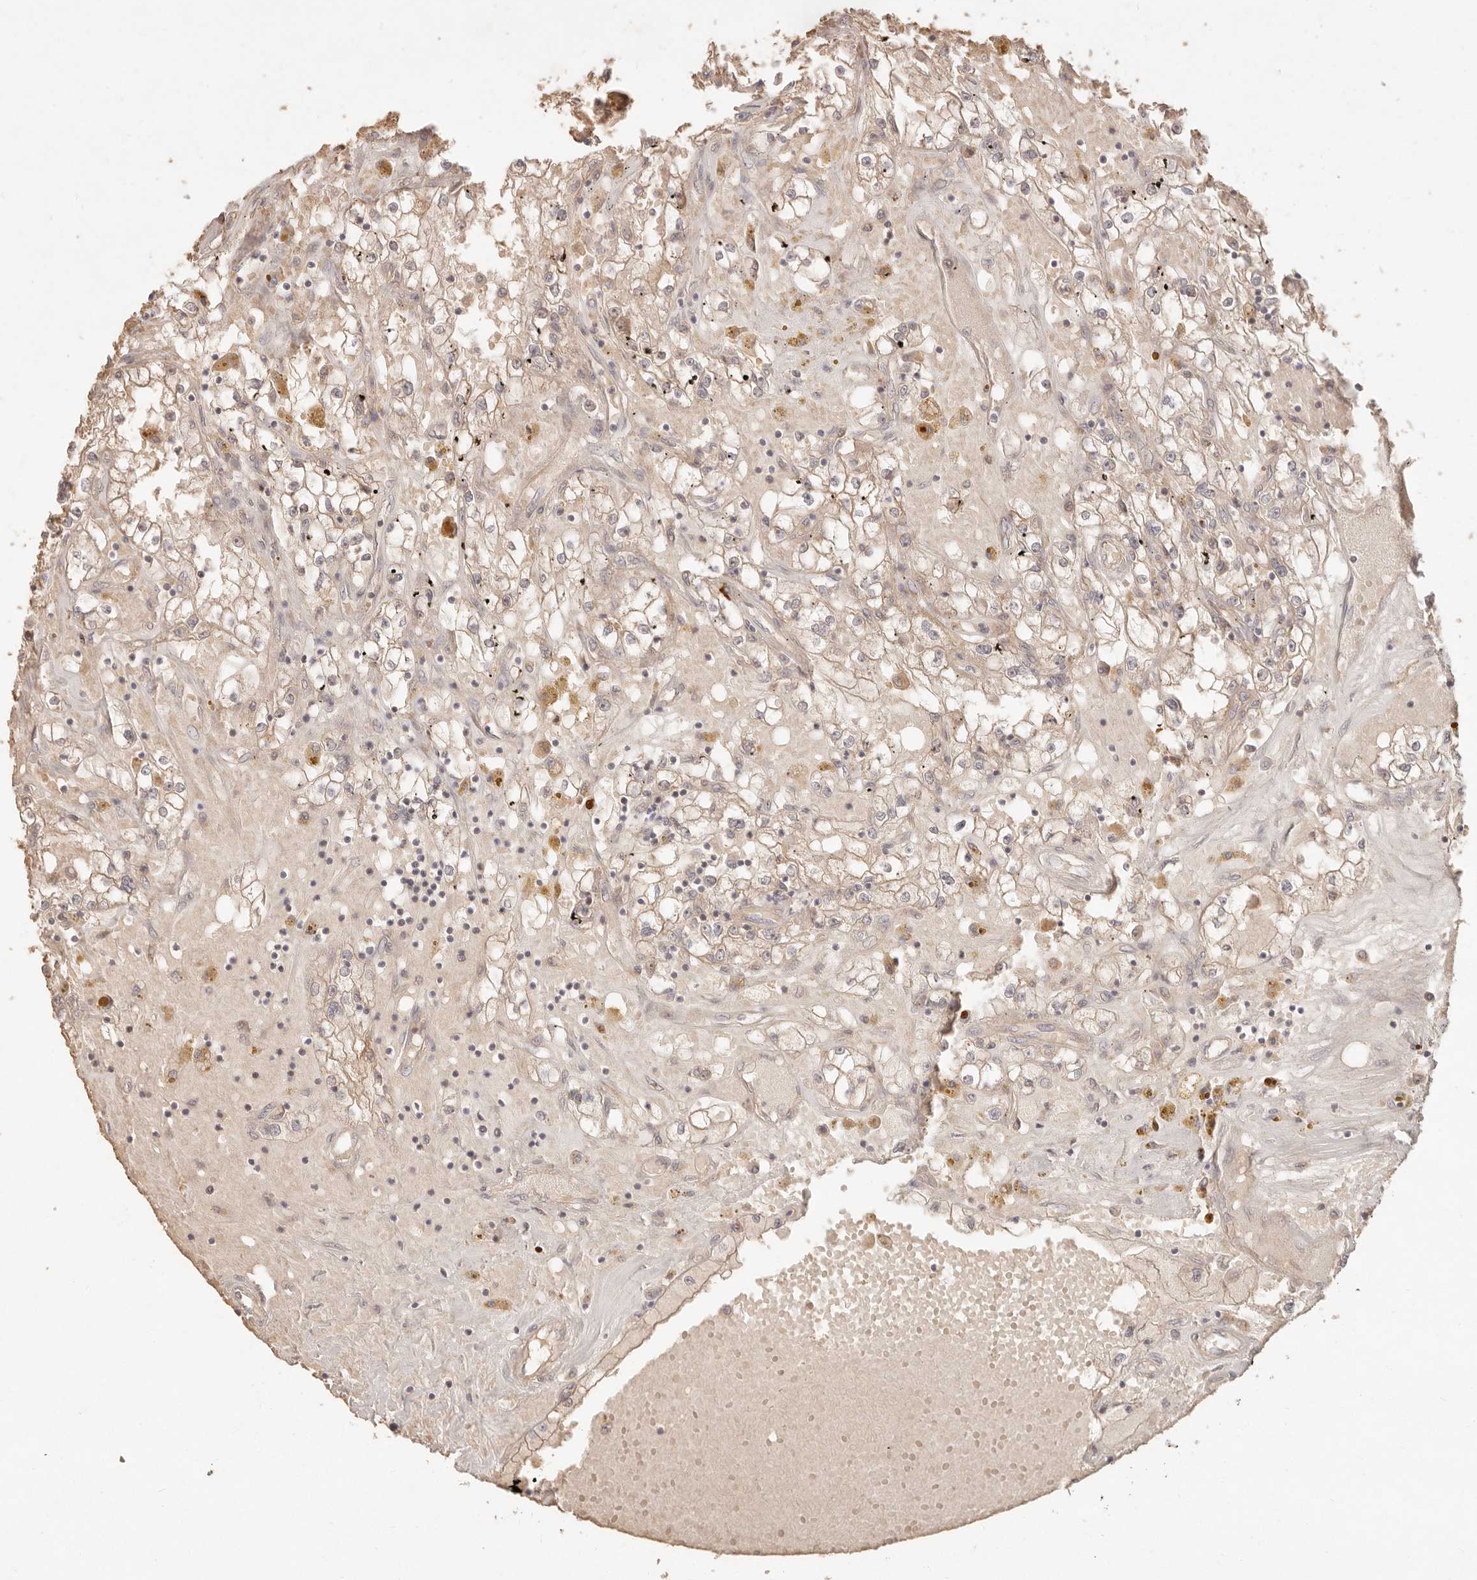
{"staining": {"intensity": "weak", "quantity": ">75%", "location": "cytoplasmic/membranous"}, "tissue": "renal cancer", "cell_type": "Tumor cells", "image_type": "cancer", "snomed": [{"axis": "morphology", "description": "Adenocarcinoma, NOS"}, {"axis": "topography", "description": "Kidney"}], "caption": "This histopathology image shows adenocarcinoma (renal) stained with IHC to label a protein in brown. The cytoplasmic/membranous of tumor cells show weak positivity for the protein. Nuclei are counter-stained blue.", "gene": "PPP1R3B", "patient": {"sex": "male", "age": 56}}